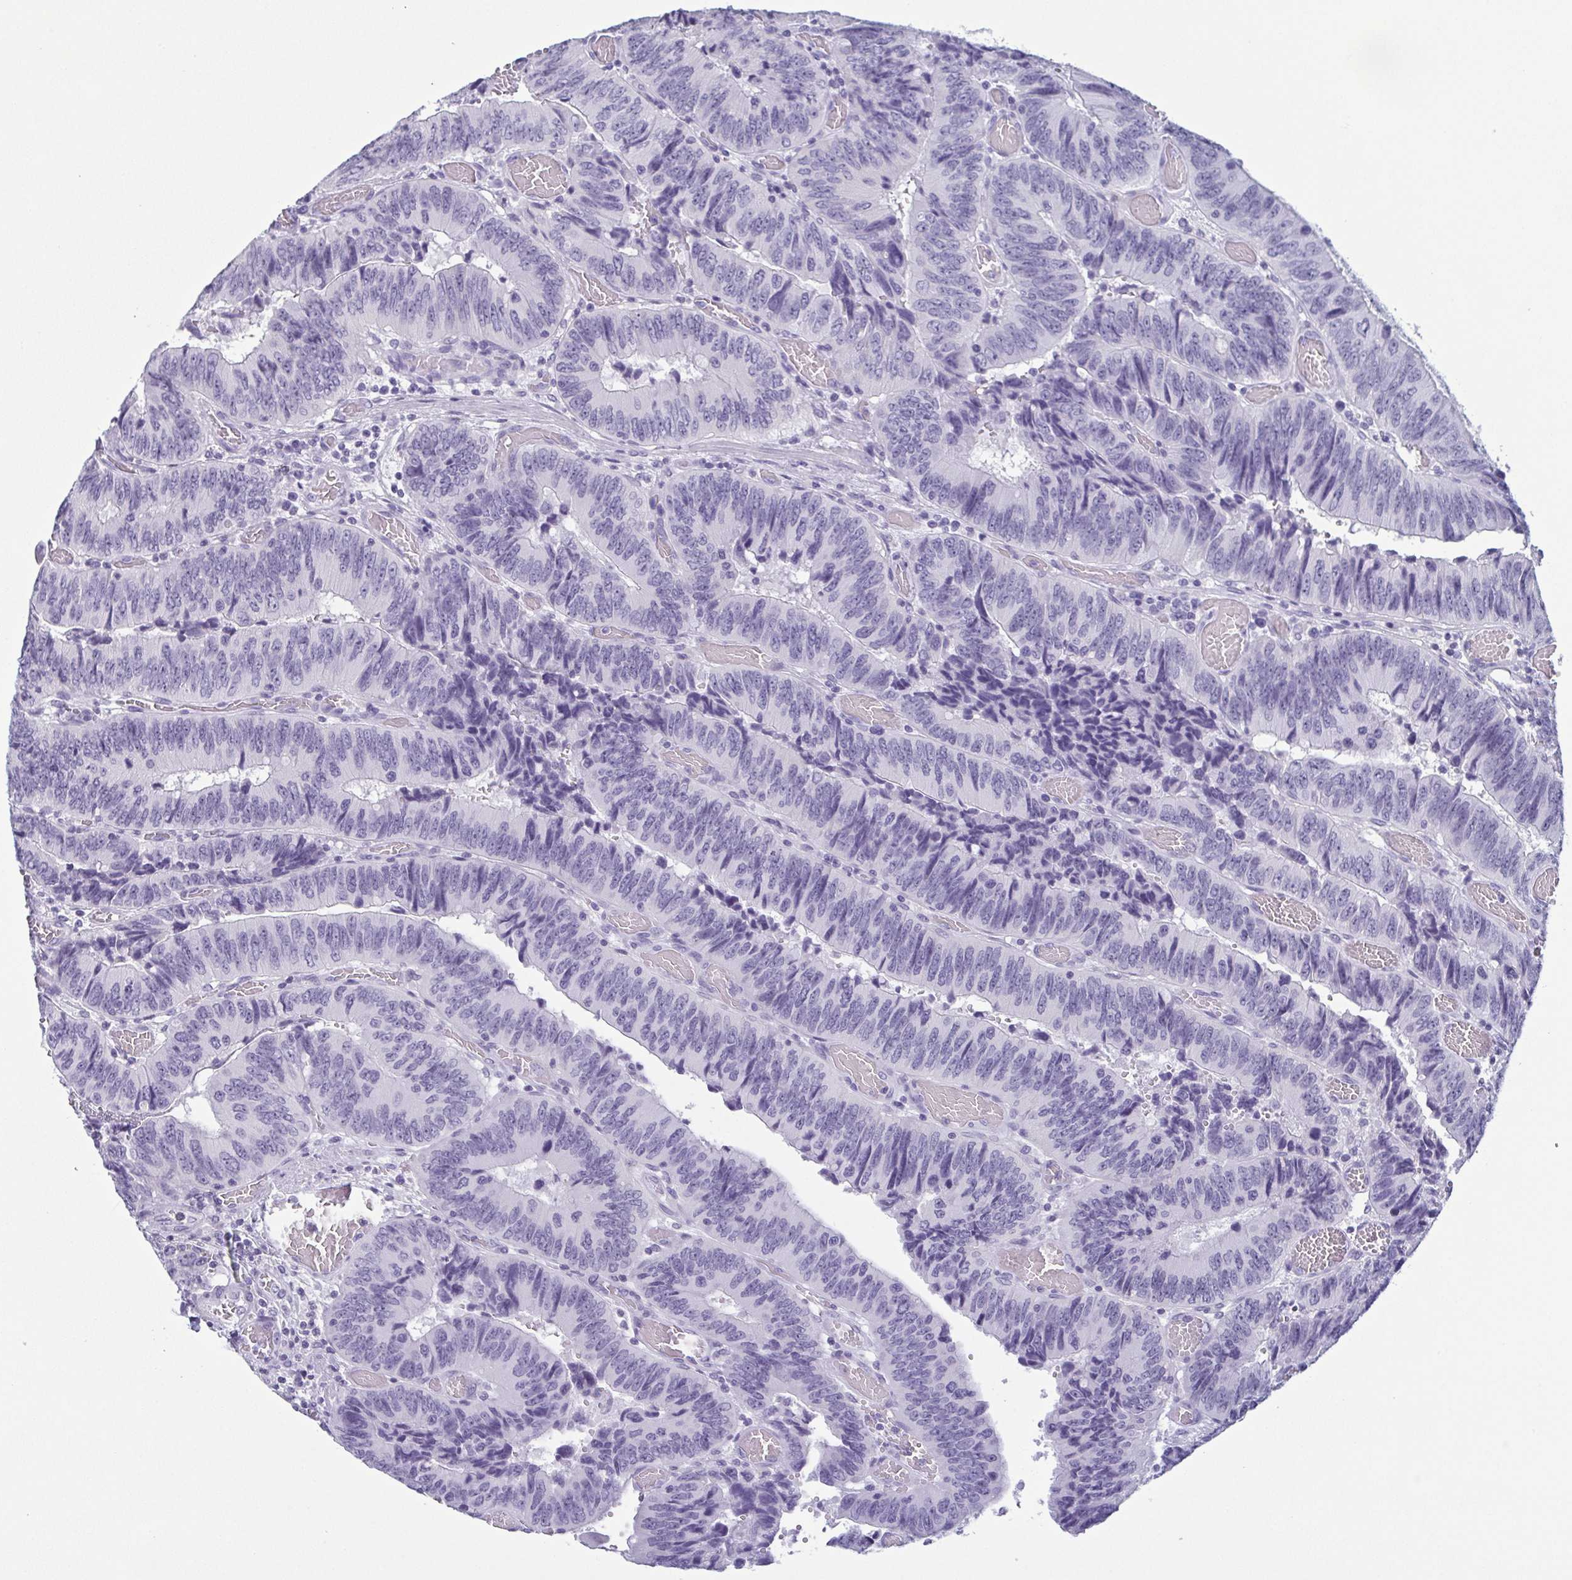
{"staining": {"intensity": "negative", "quantity": "none", "location": "none"}, "tissue": "colorectal cancer", "cell_type": "Tumor cells", "image_type": "cancer", "snomed": [{"axis": "morphology", "description": "Adenocarcinoma, NOS"}, {"axis": "topography", "description": "Colon"}], "caption": "This histopathology image is of colorectal cancer (adenocarcinoma) stained with immunohistochemistry to label a protein in brown with the nuclei are counter-stained blue. There is no expression in tumor cells.", "gene": "KRT78", "patient": {"sex": "female", "age": 84}}